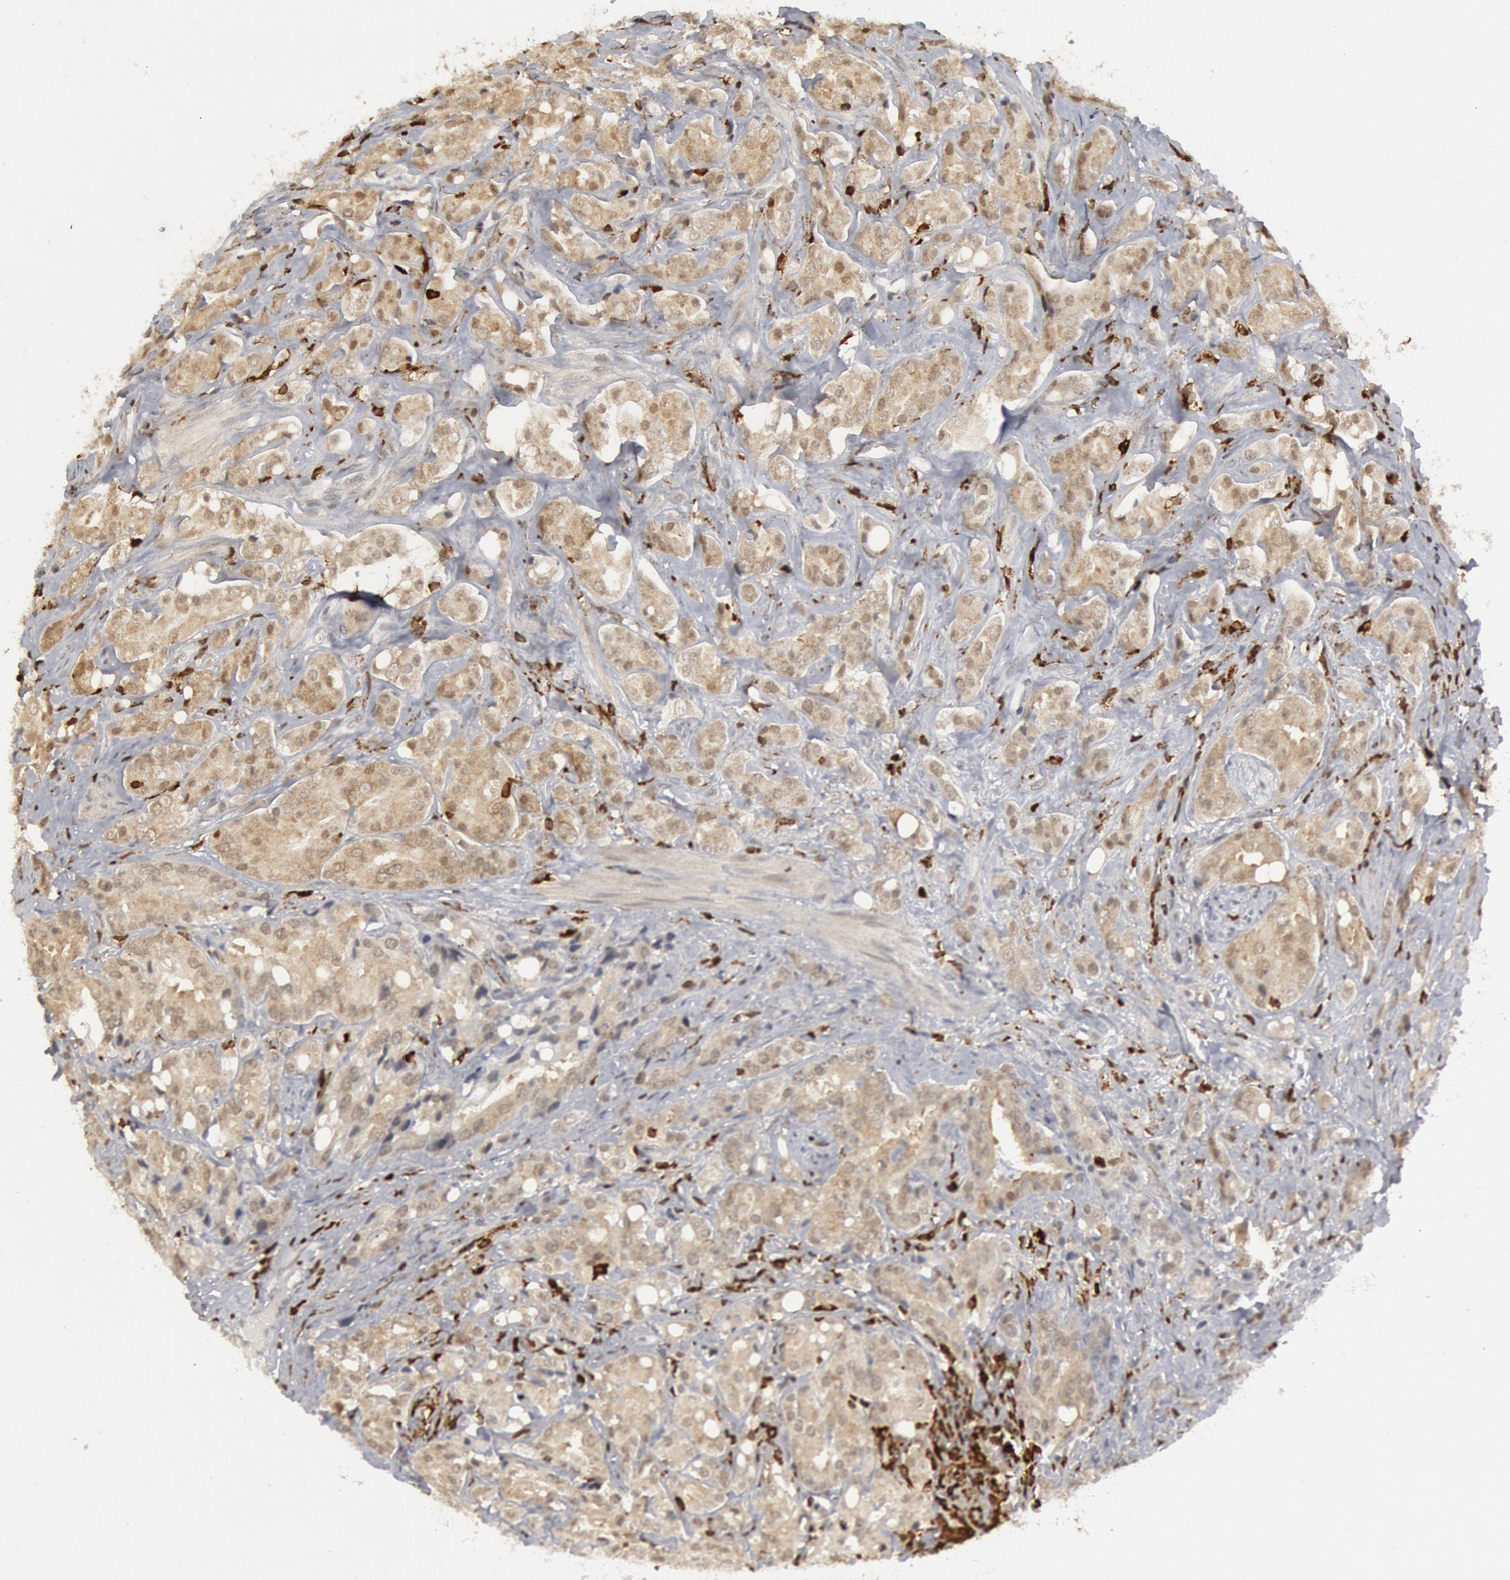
{"staining": {"intensity": "weak", "quantity": ">75%", "location": "cytoplasmic/membranous,nuclear"}, "tissue": "prostate cancer", "cell_type": "Tumor cells", "image_type": "cancer", "snomed": [{"axis": "morphology", "description": "Adenocarcinoma, High grade"}, {"axis": "topography", "description": "Prostate"}], "caption": "DAB immunohistochemical staining of human prostate cancer (high-grade adenocarcinoma) exhibits weak cytoplasmic/membranous and nuclear protein staining in about >75% of tumor cells.", "gene": "PTPN6", "patient": {"sex": "male", "age": 68}}